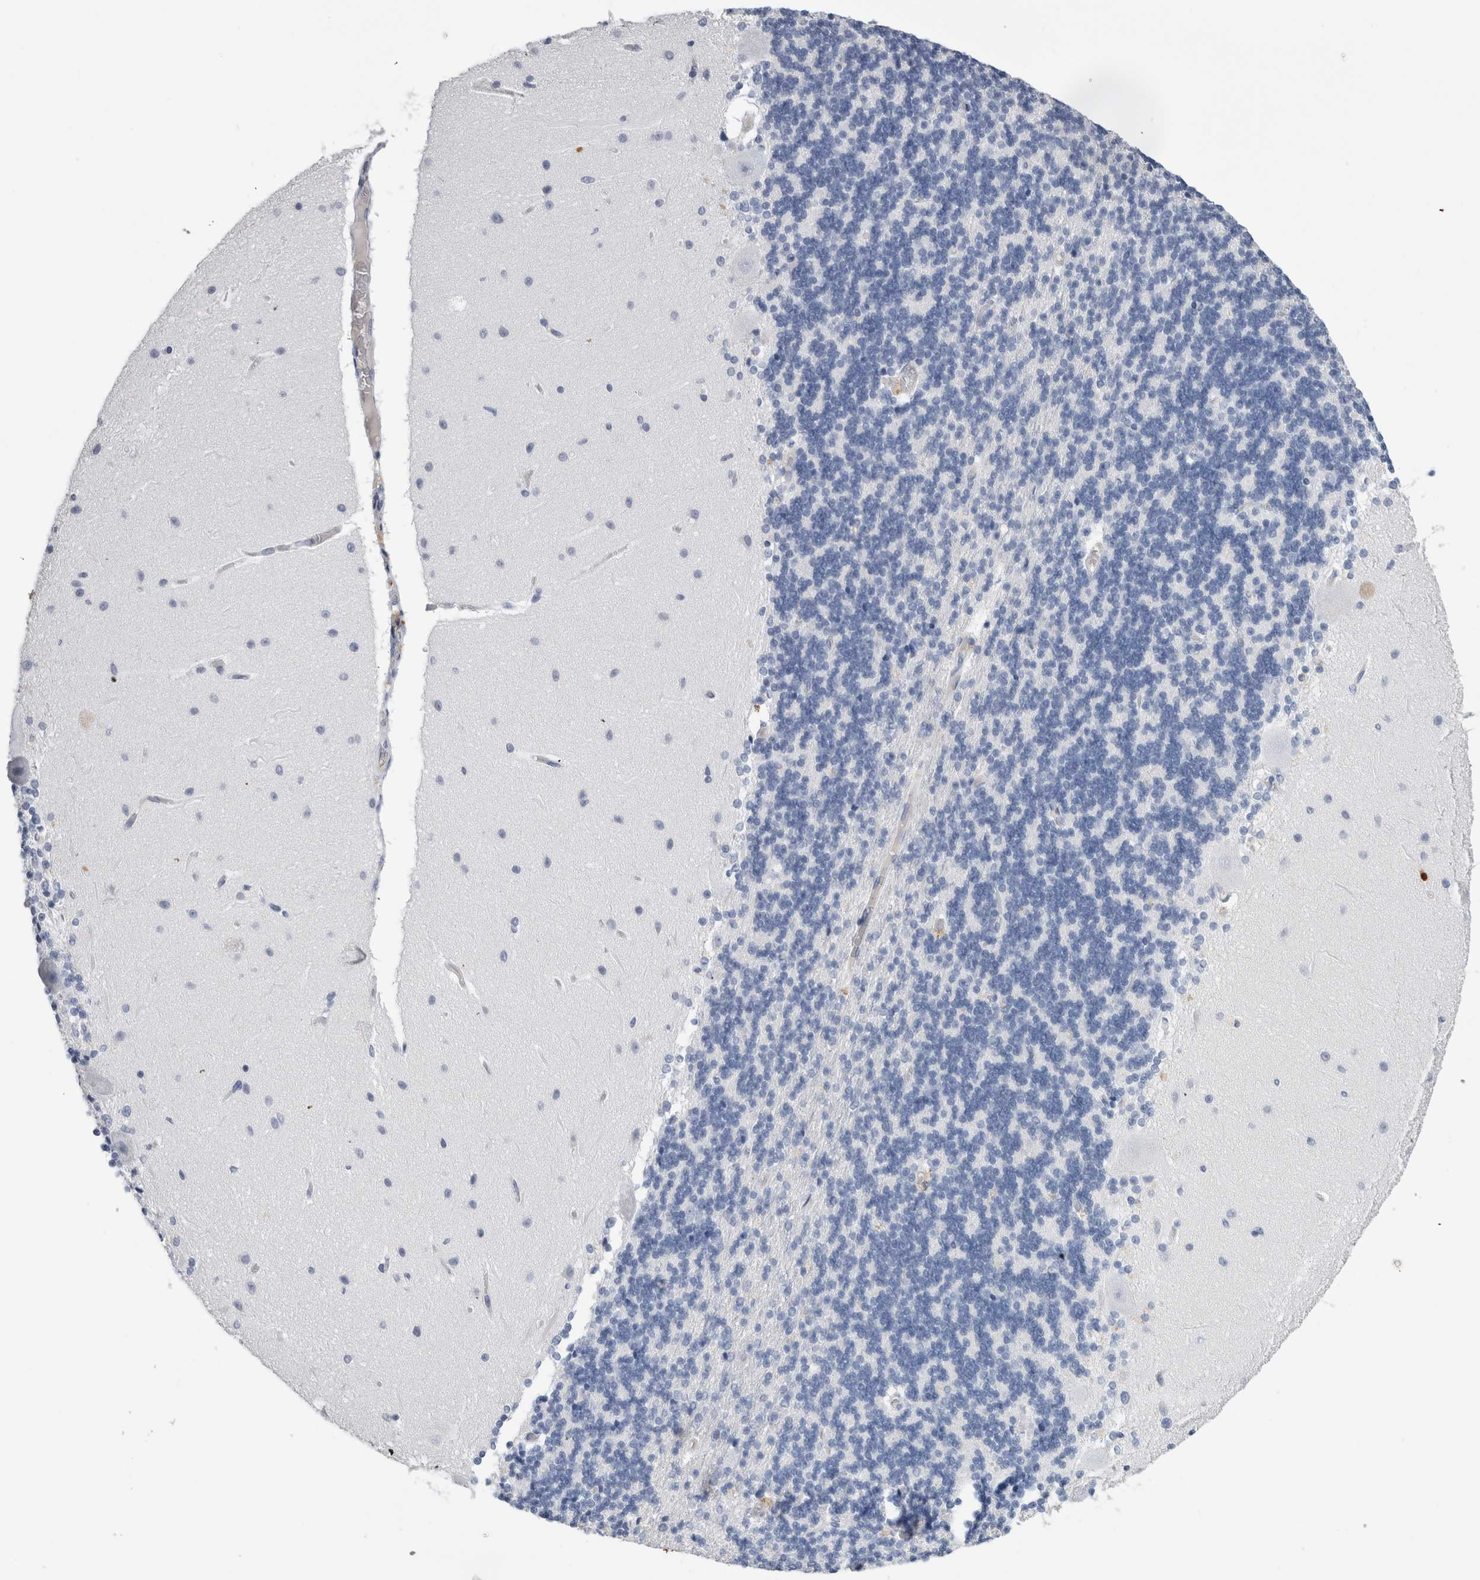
{"staining": {"intensity": "negative", "quantity": "none", "location": "none"}, "tissue": "cerebellum", "cell_type": "Cells in granular layer", "image_type": "normal", "snomed": [{"axis": "morphology", "description": "Normal tissue, NOS"}, {"axis": "topography", "description": "Cerebellum"}], "caption": "Photomicrograph shows no protein positivity in cells in granular layer of unremarkable cerebellum. Nuclei are stained in blue.", "gene": "S100A12", "patient": {"sex": "female", "age": 54}}